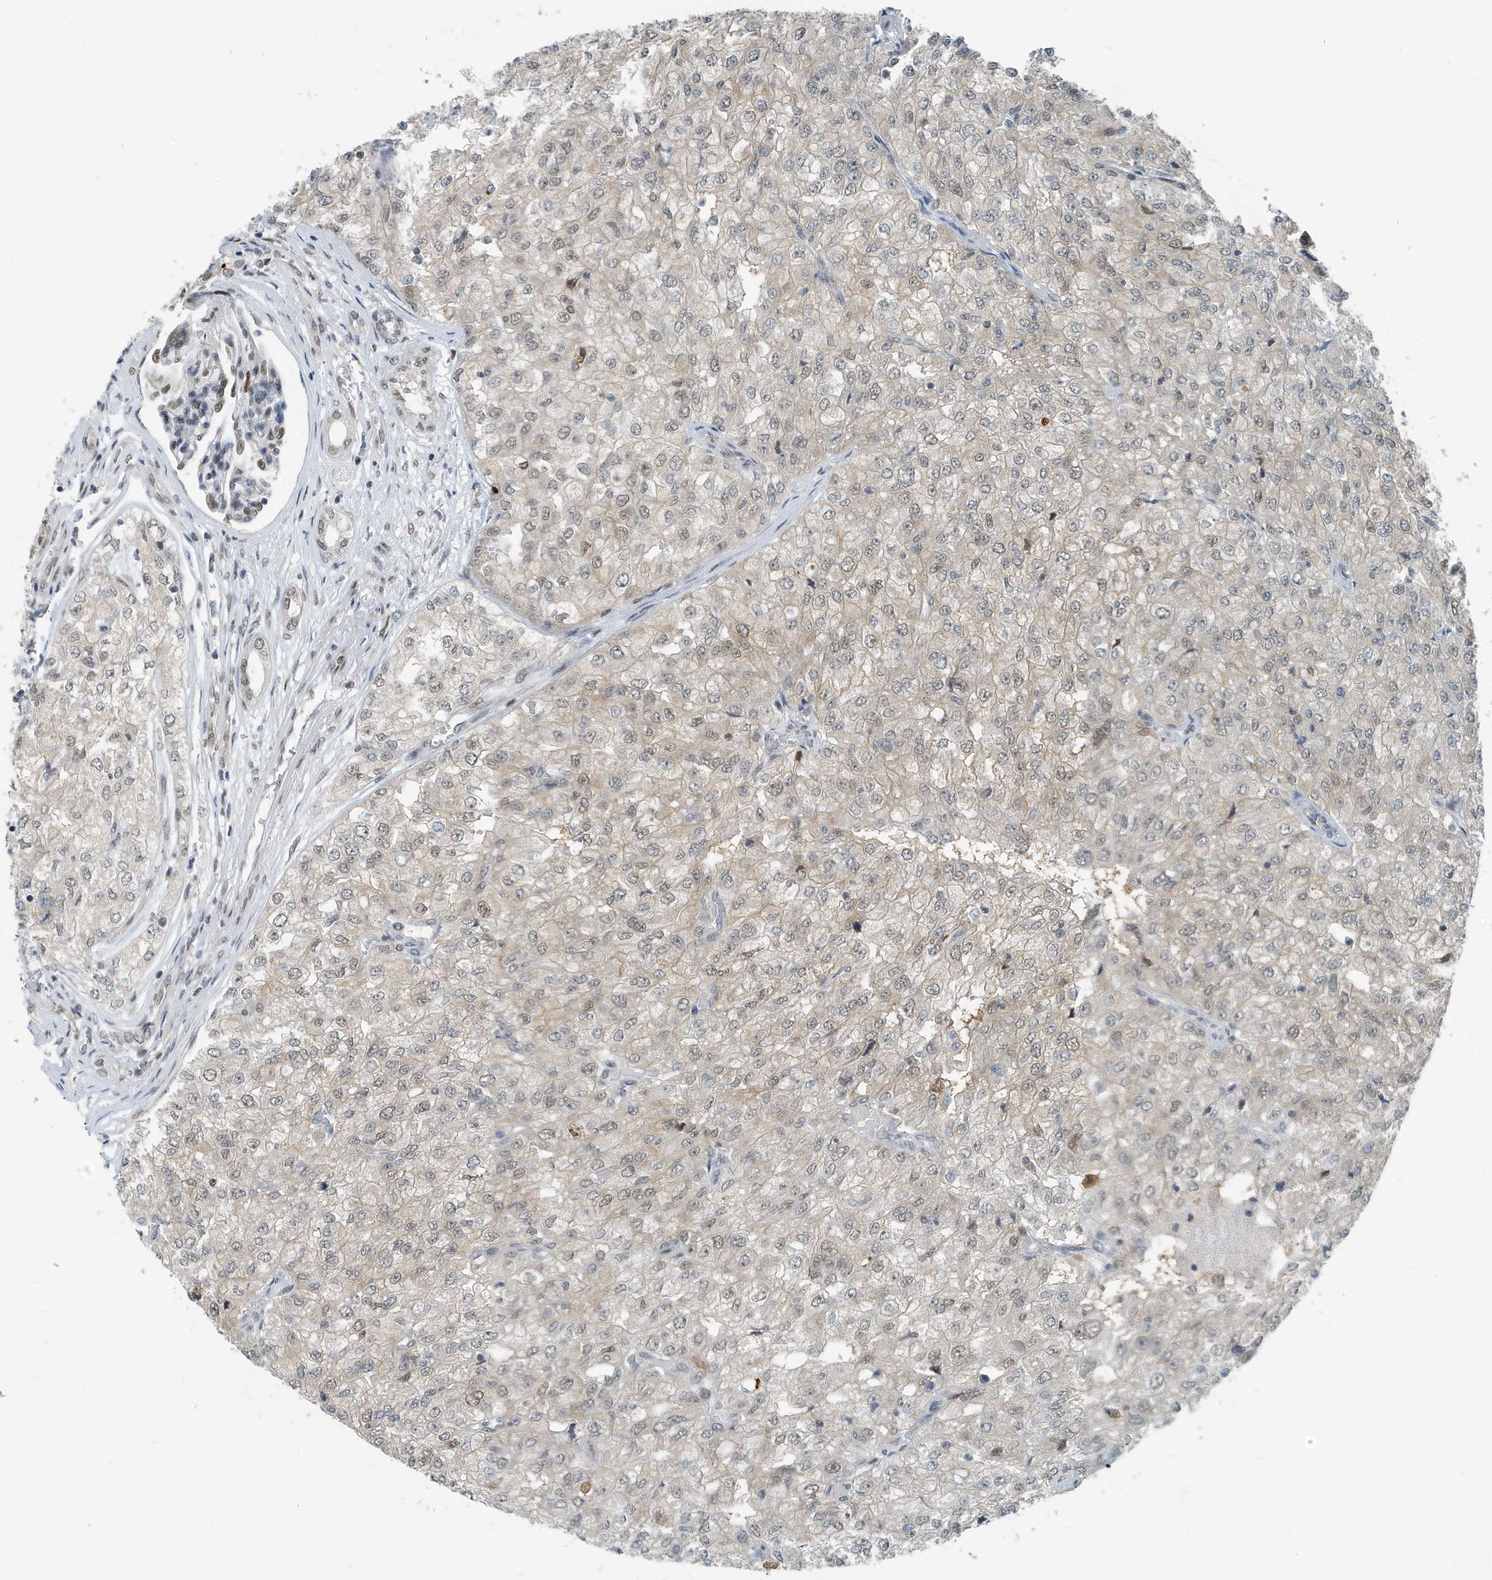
{"staining": {"intensity": "weak", "quantity": ">75%", "location": "cytoplasmic/membranous,nuclear"}, "tissue": "renal cancer", "cell_type": "Tumor cells", "image_type": "cancer", "snomed": [{"axis": "morphology", "description": "Adenocarcinoma, NOS"}, {"axis": "topography", "description": "Kidney"}], "caption": "Renal cancer was stained to show a protein in brown. There is low levels of weak cytoplasmic/membranous and nuclear staining in approximately >75% of tumor cells. (DAB (3,3'-diaminobenzidine) IHC with brightfield microscopy, high magnification).", "gene": "KIF15", "patient": {"sex": "female", "age": 54}}